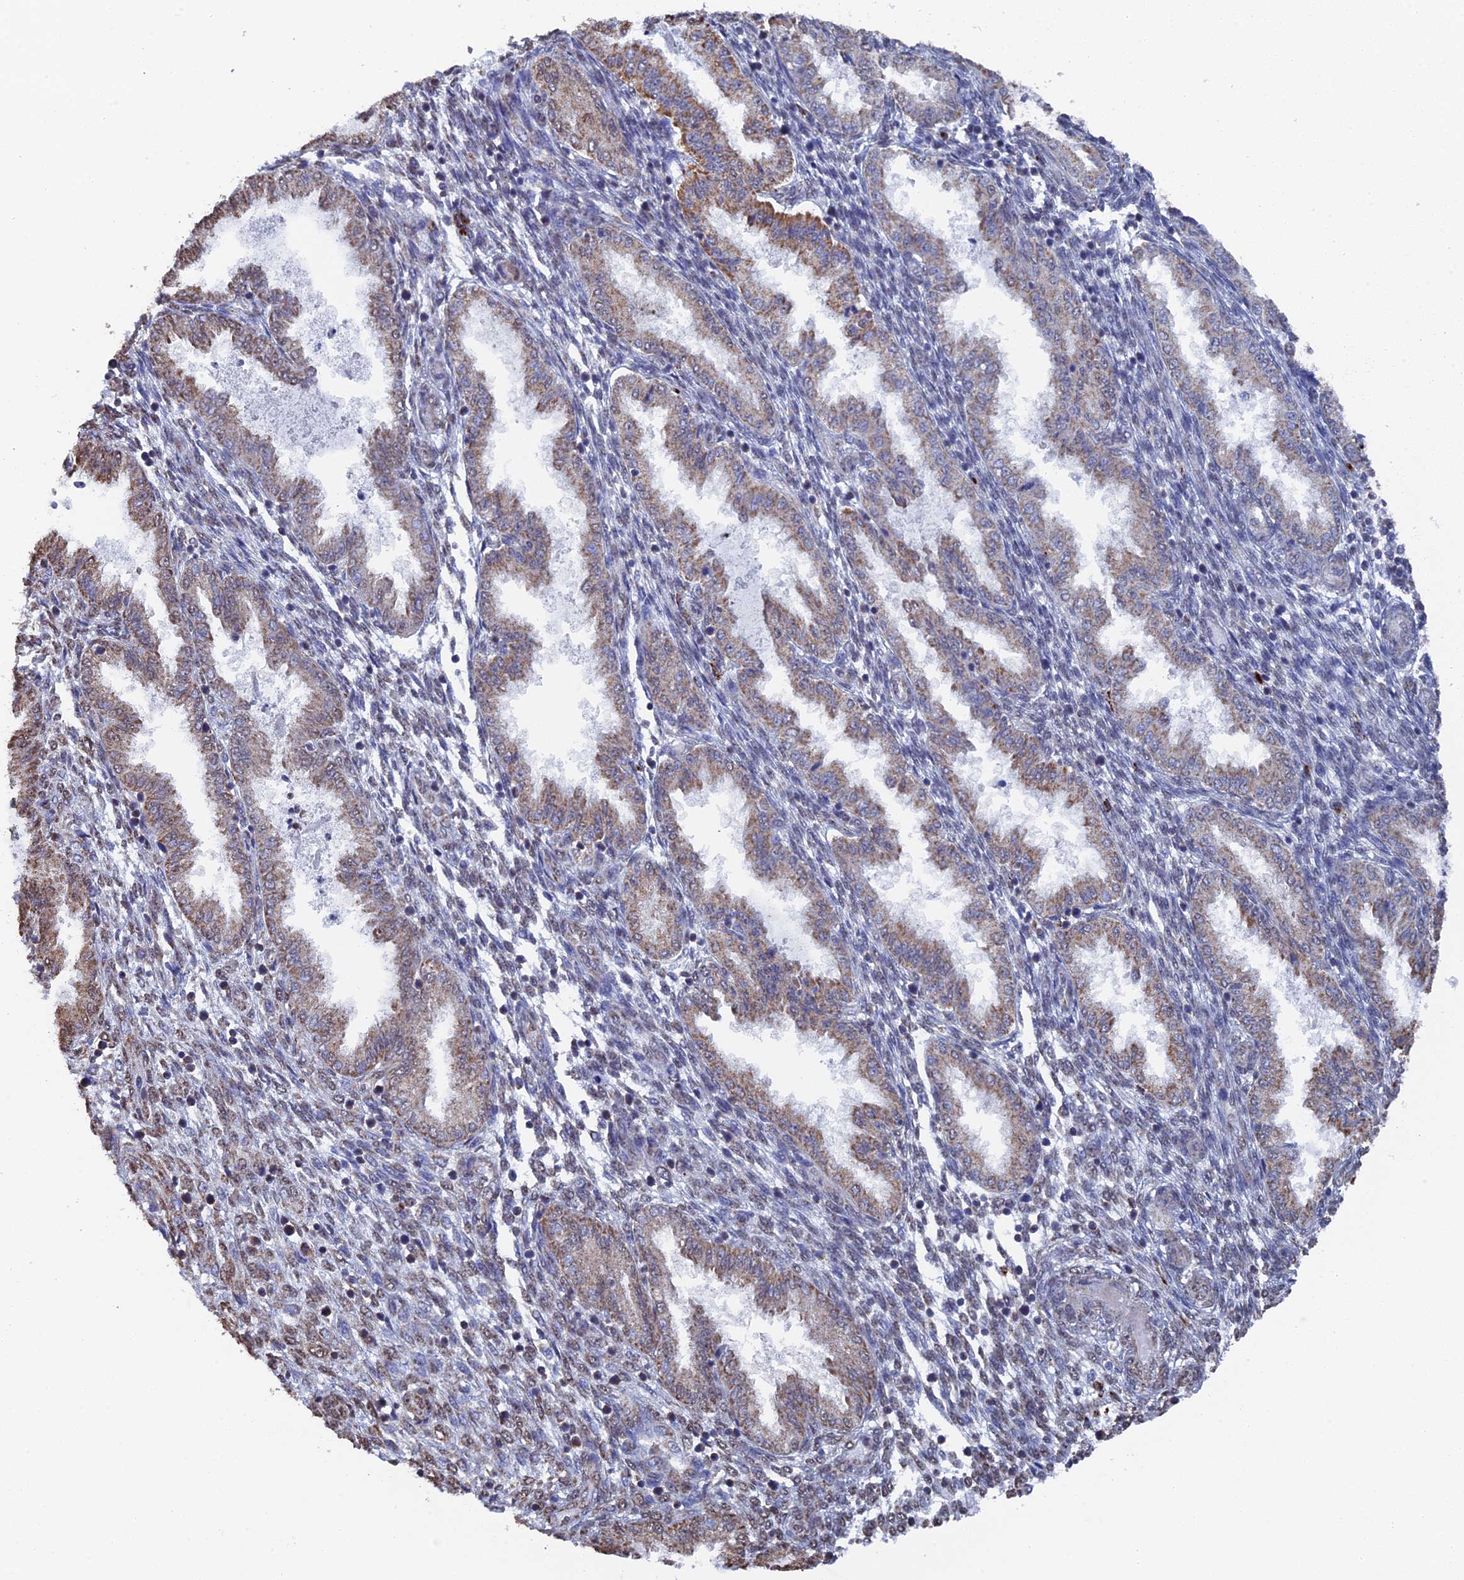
{"staining": {"intensity": "moderate", "quantity": "<25%", "location": "nuclear"}, "tissue": "endometrium", "cell_type": "Cells in endometrial stroma", "image_type": "normal", "snomed": [{"axis": "morphology", "description": "Normal tissue, NOS"}, {"axis": "topography", "description": "Endometrium"}], "caption": "Immunohistochemistry photomicrograph of normal endometrium: human endometrium stained using immunohistochemistry reveals low levels of moderate protein expression localized specifically in the nuclear of cells in endometrial stroma, appearing as a nuclear brown color.", "gene": "SMG9", "patient": {"sex": "female", "age": 33}}